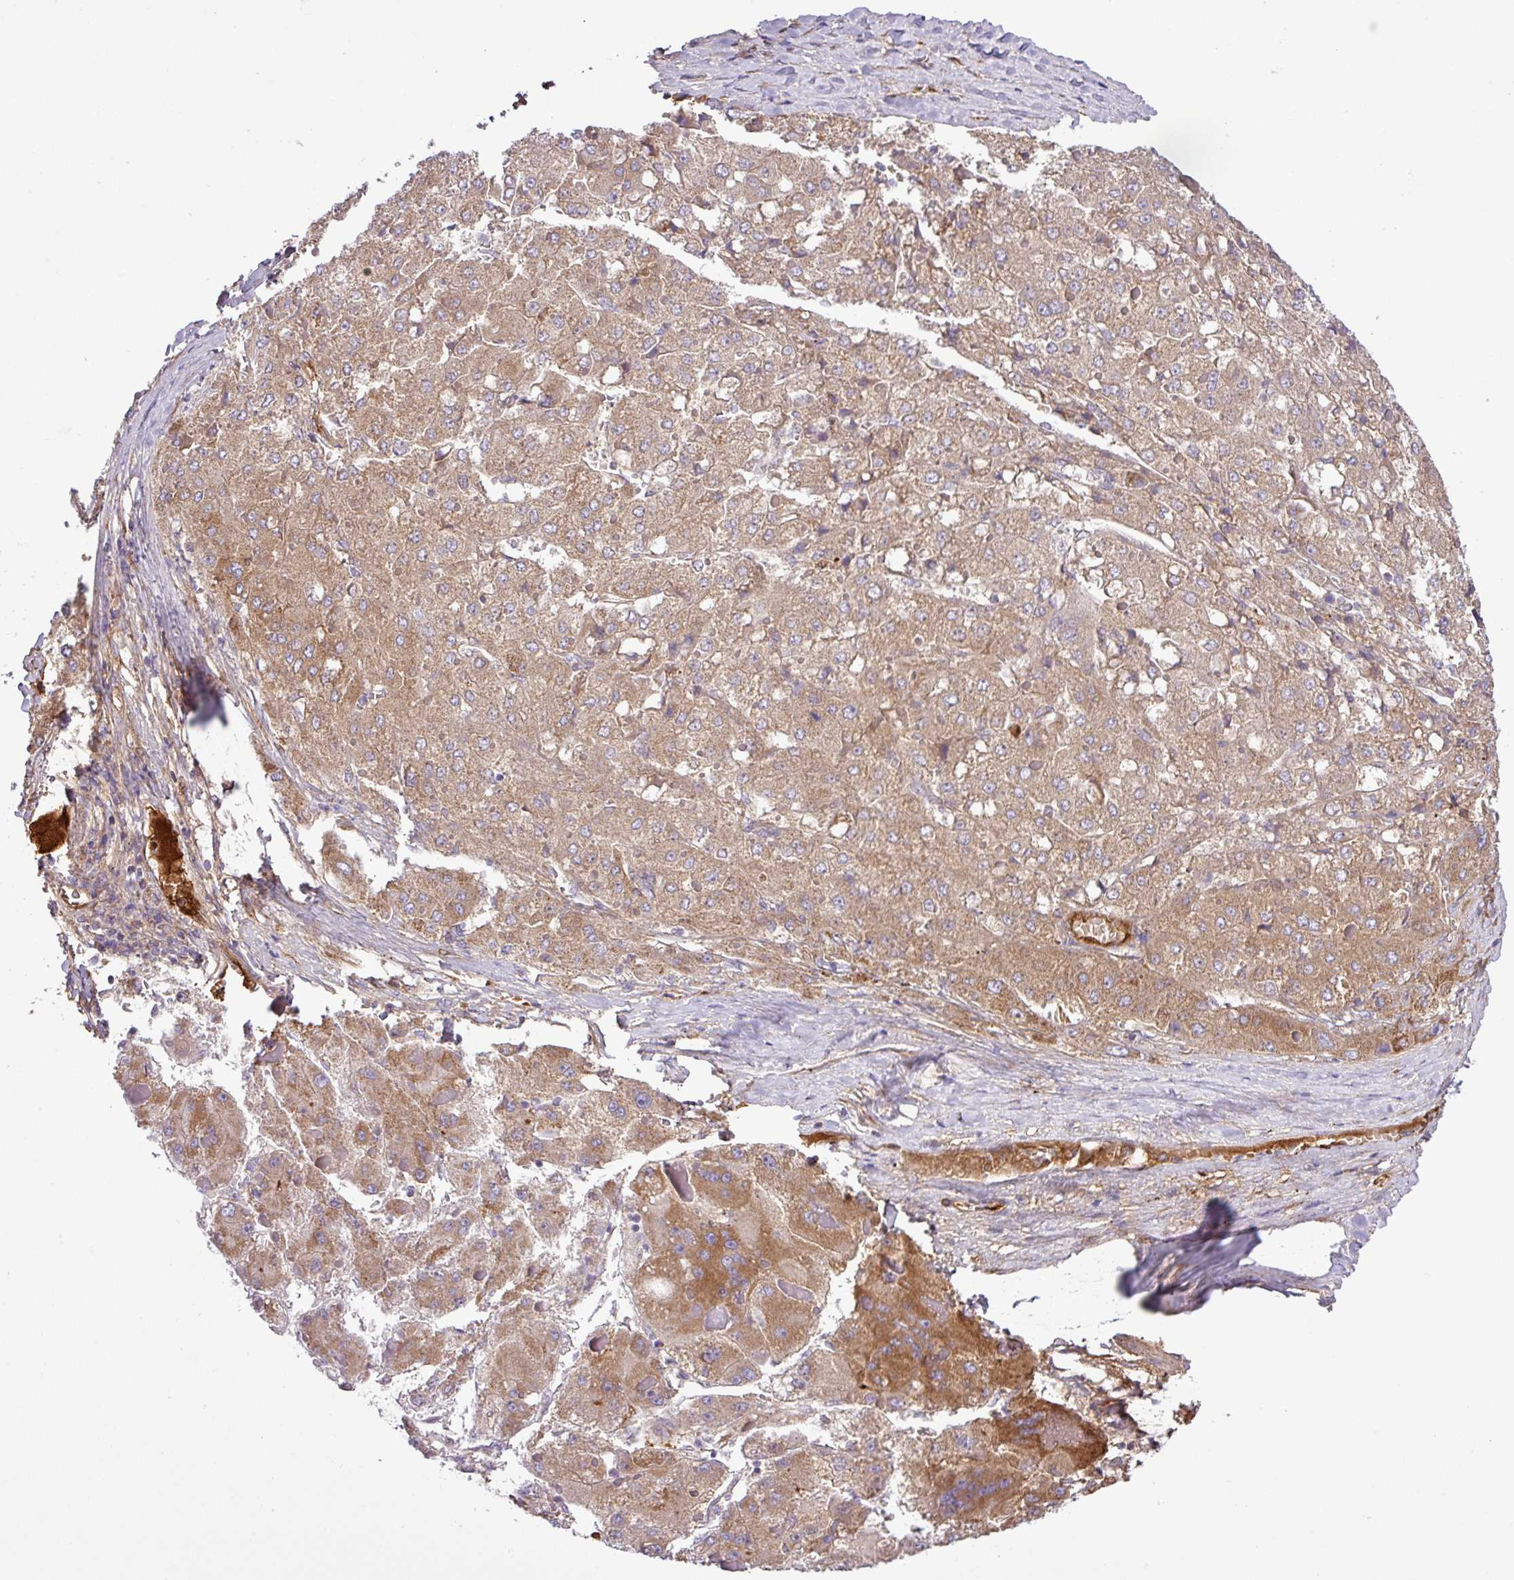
{"staining": {"intensity": "moderate", "quantity": ">75%", "location": "cytoplasmic/membranous"}, "tissue": "liver cancer", "cell_type": "Tumor cells", "image_type": "cancer", "snomed": [{"axis": "morphology", "description": "Carcinoma, Hepatocellular, NOS"}, {"axis": "topography", "description": "Liver"}], "caption": "Brown immunohistochemical staining in liver hepatocellular carcinoma displays moderate cytoplasmic/membranous positivity in approximately >75% of tumor cells.", "gene": "CWH43", "patient": {"sex": "female", "age": 73}}